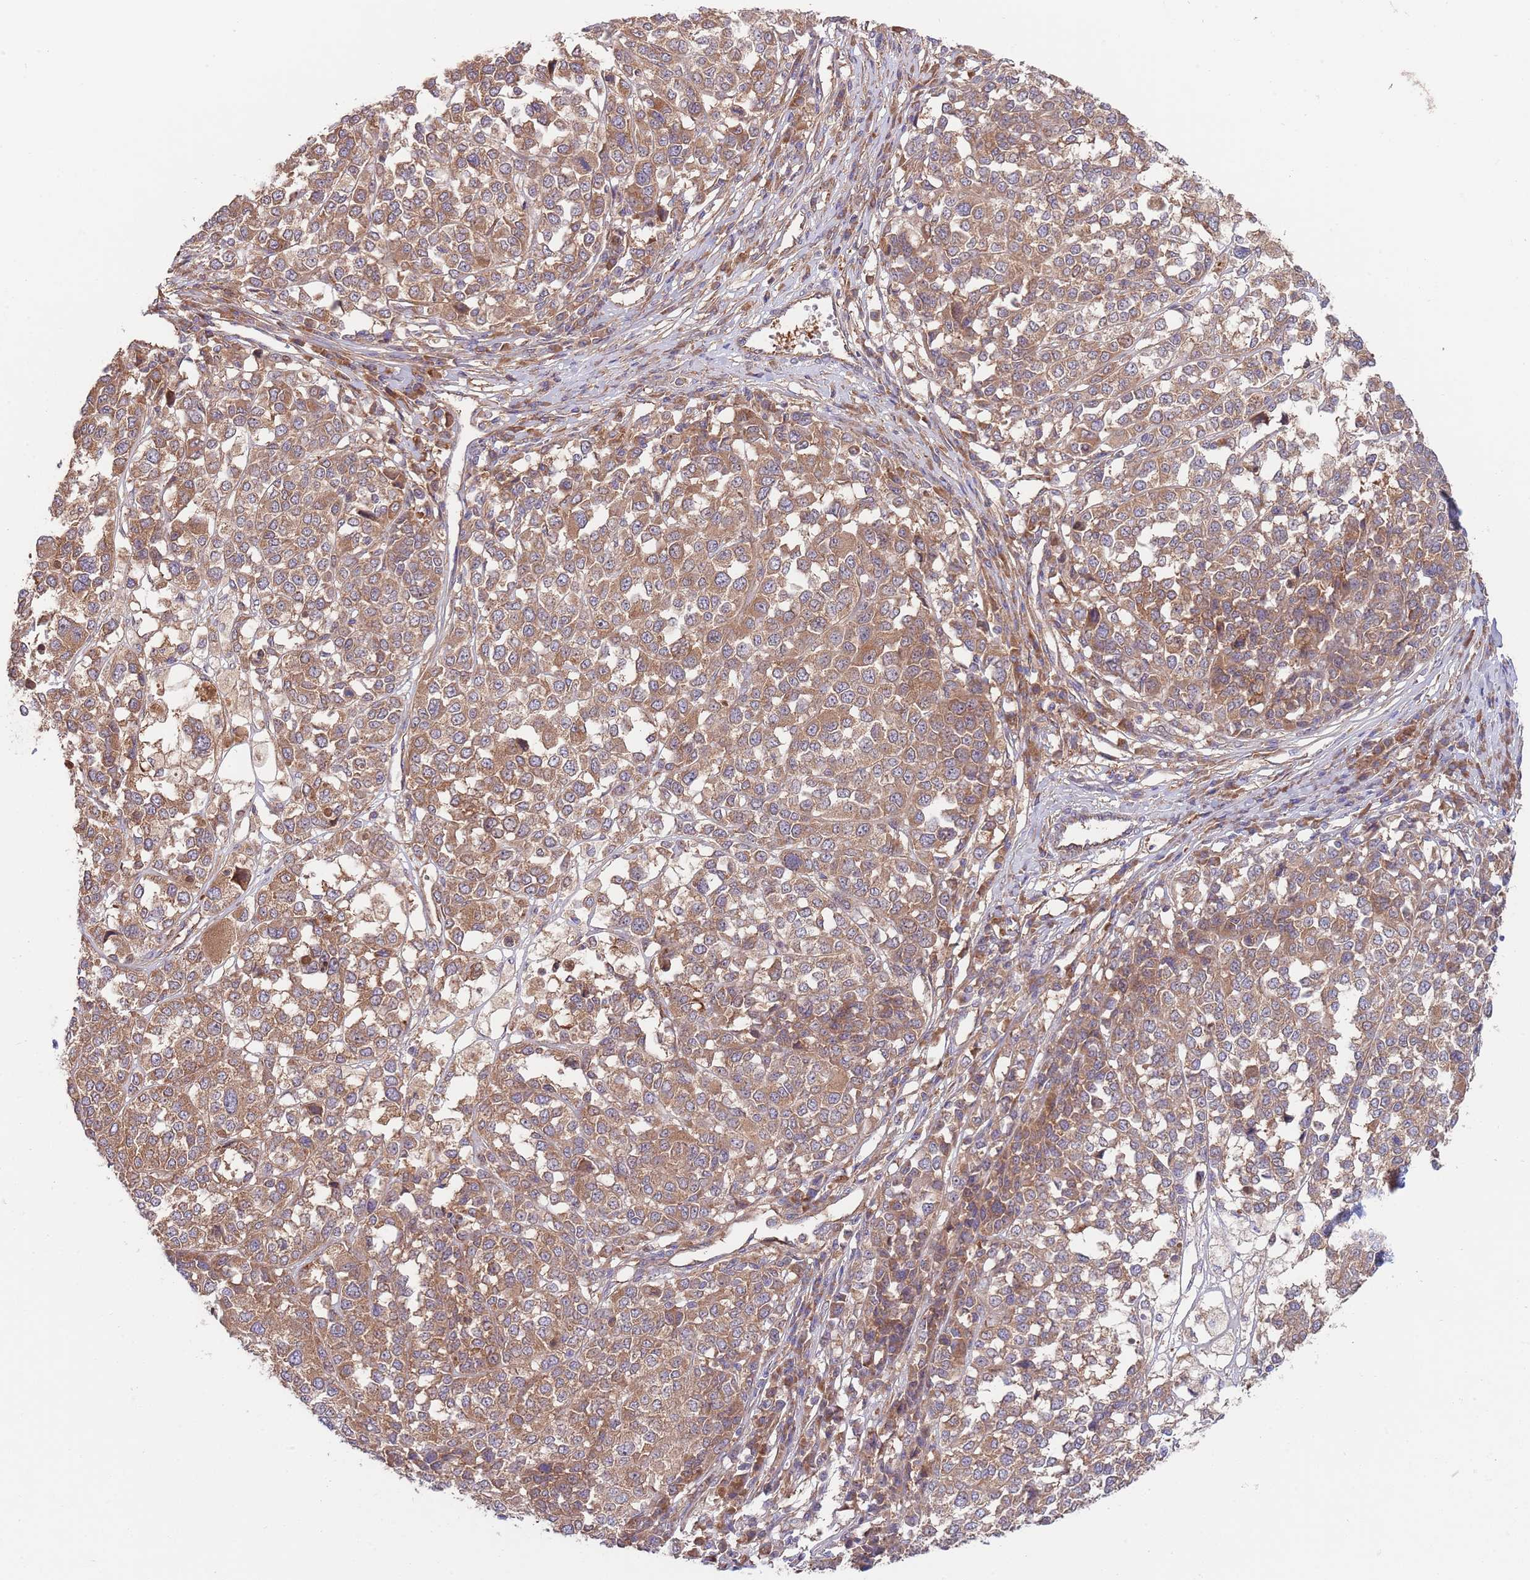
{"staining": {"intensity": "moderate", "quantity": ">75%", "location": "cytoplasmic/membranous"}, "tissue": "melanoma", "cell_type": "Tumor cells", "image_type": "cancer", "snomed": [{"axis": "morphology", "description": "Malignant melanoma, Metastatic site"}, {"axis": "topography", "description": "Lymph node"}], "caption": "Immunohistochemistry (IHC) image of neoplastic tissue: melanoma stained using immunohistochemistry exhibits medium levels of moderate protein expression localized specifically in the cytoplasmic/membranous of tumor cells, appearing as a cytoplasmic/membranous brown color.", "gene": "EIF3F", "patient": {"sex": "male", "age": 44}}